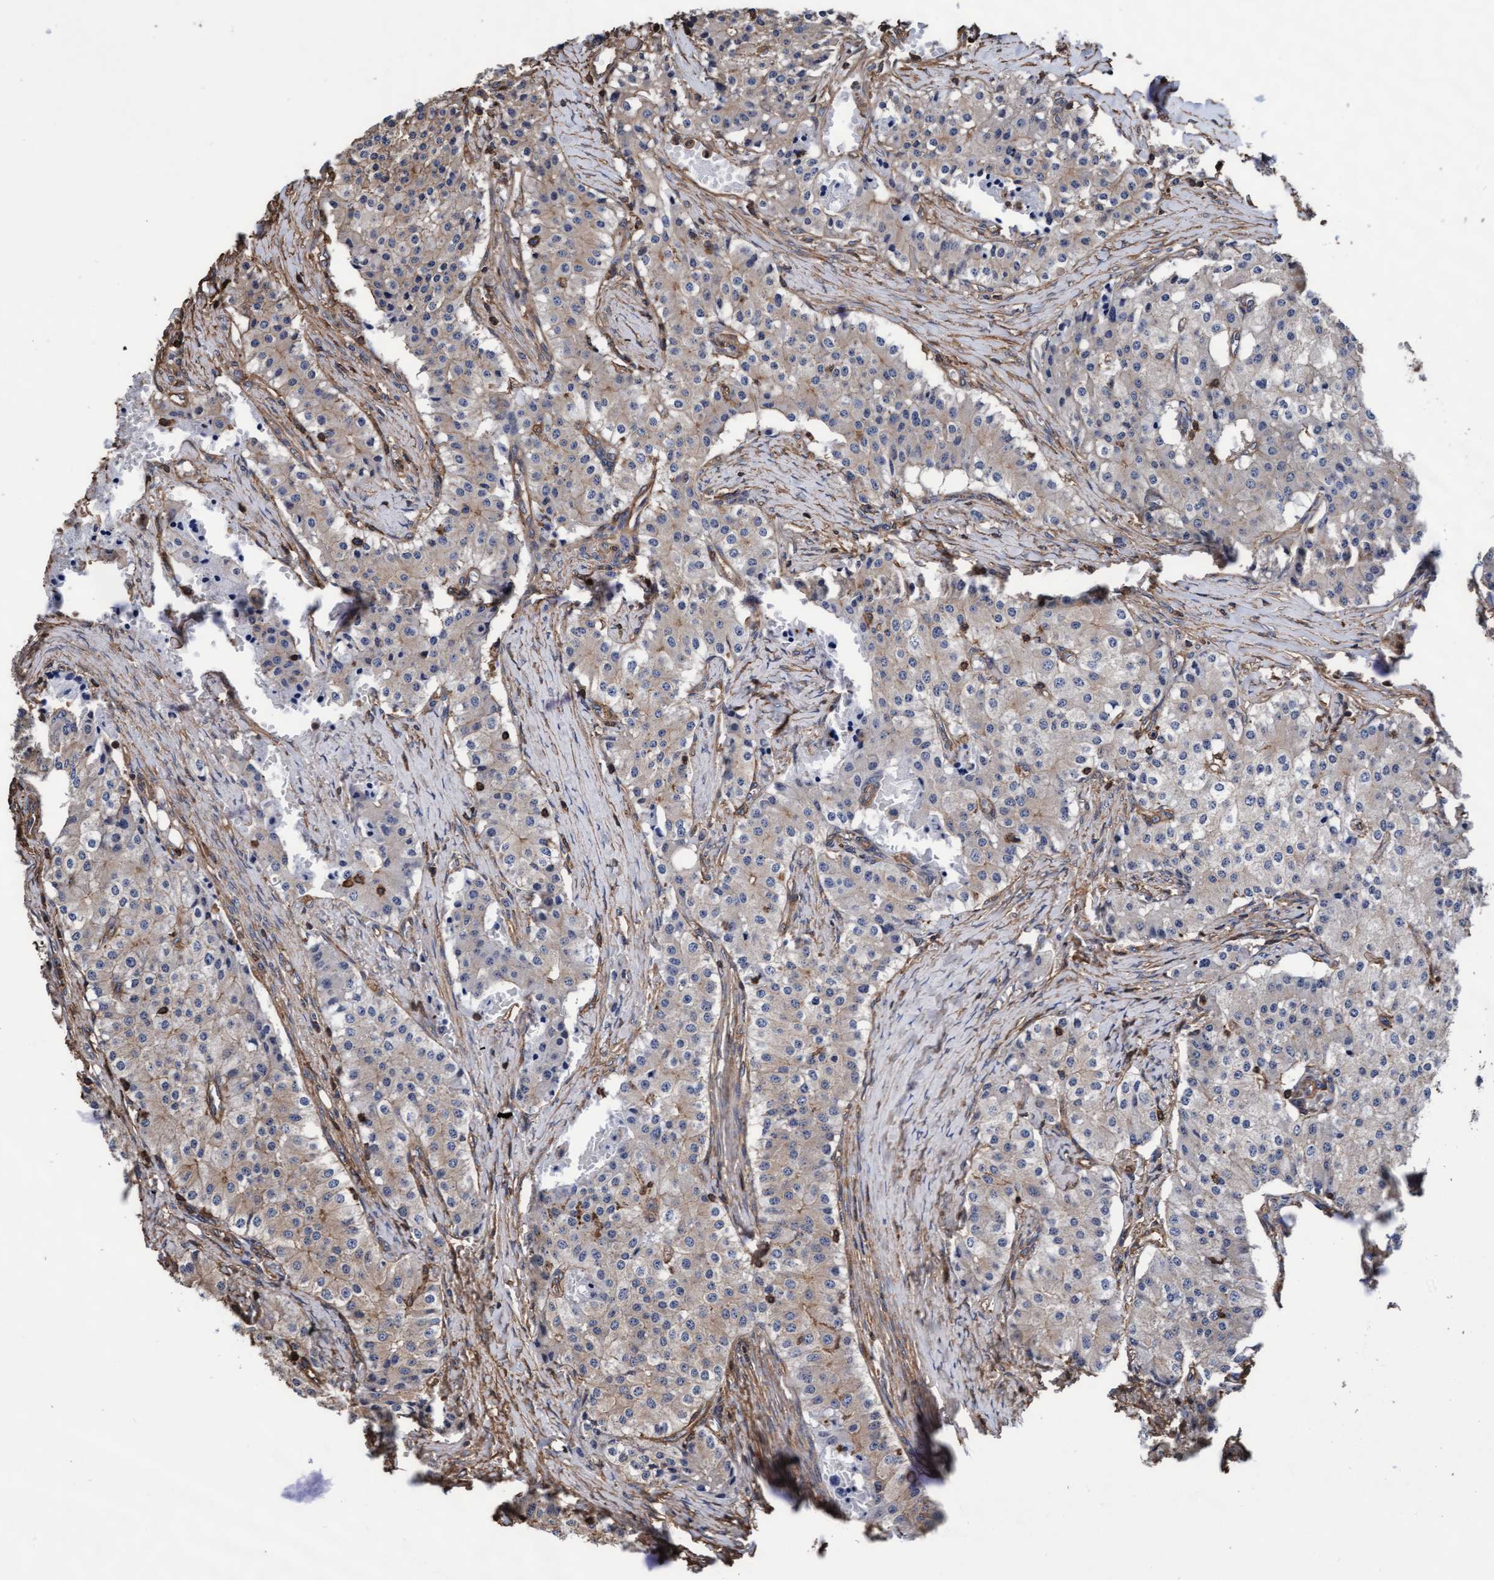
{"staining": {"intensity": "weak", "quantity": "<25%", "location": "cytoplasmic/membranous"}, "tissue": "carcinoid", "cell_type": "Tumor cells", "image_type": "cancer", "snomed": [{"axis": "morphology", "description": "Carcinoid, malignant, NOS"}, {"axis": "topography", "description": "Colon"}], "caption": "Tumor cells show no significant positivity in carcinoid (malignant).", "gene": "GRHPR", "patient": {"sex": "female", "age": 52}}